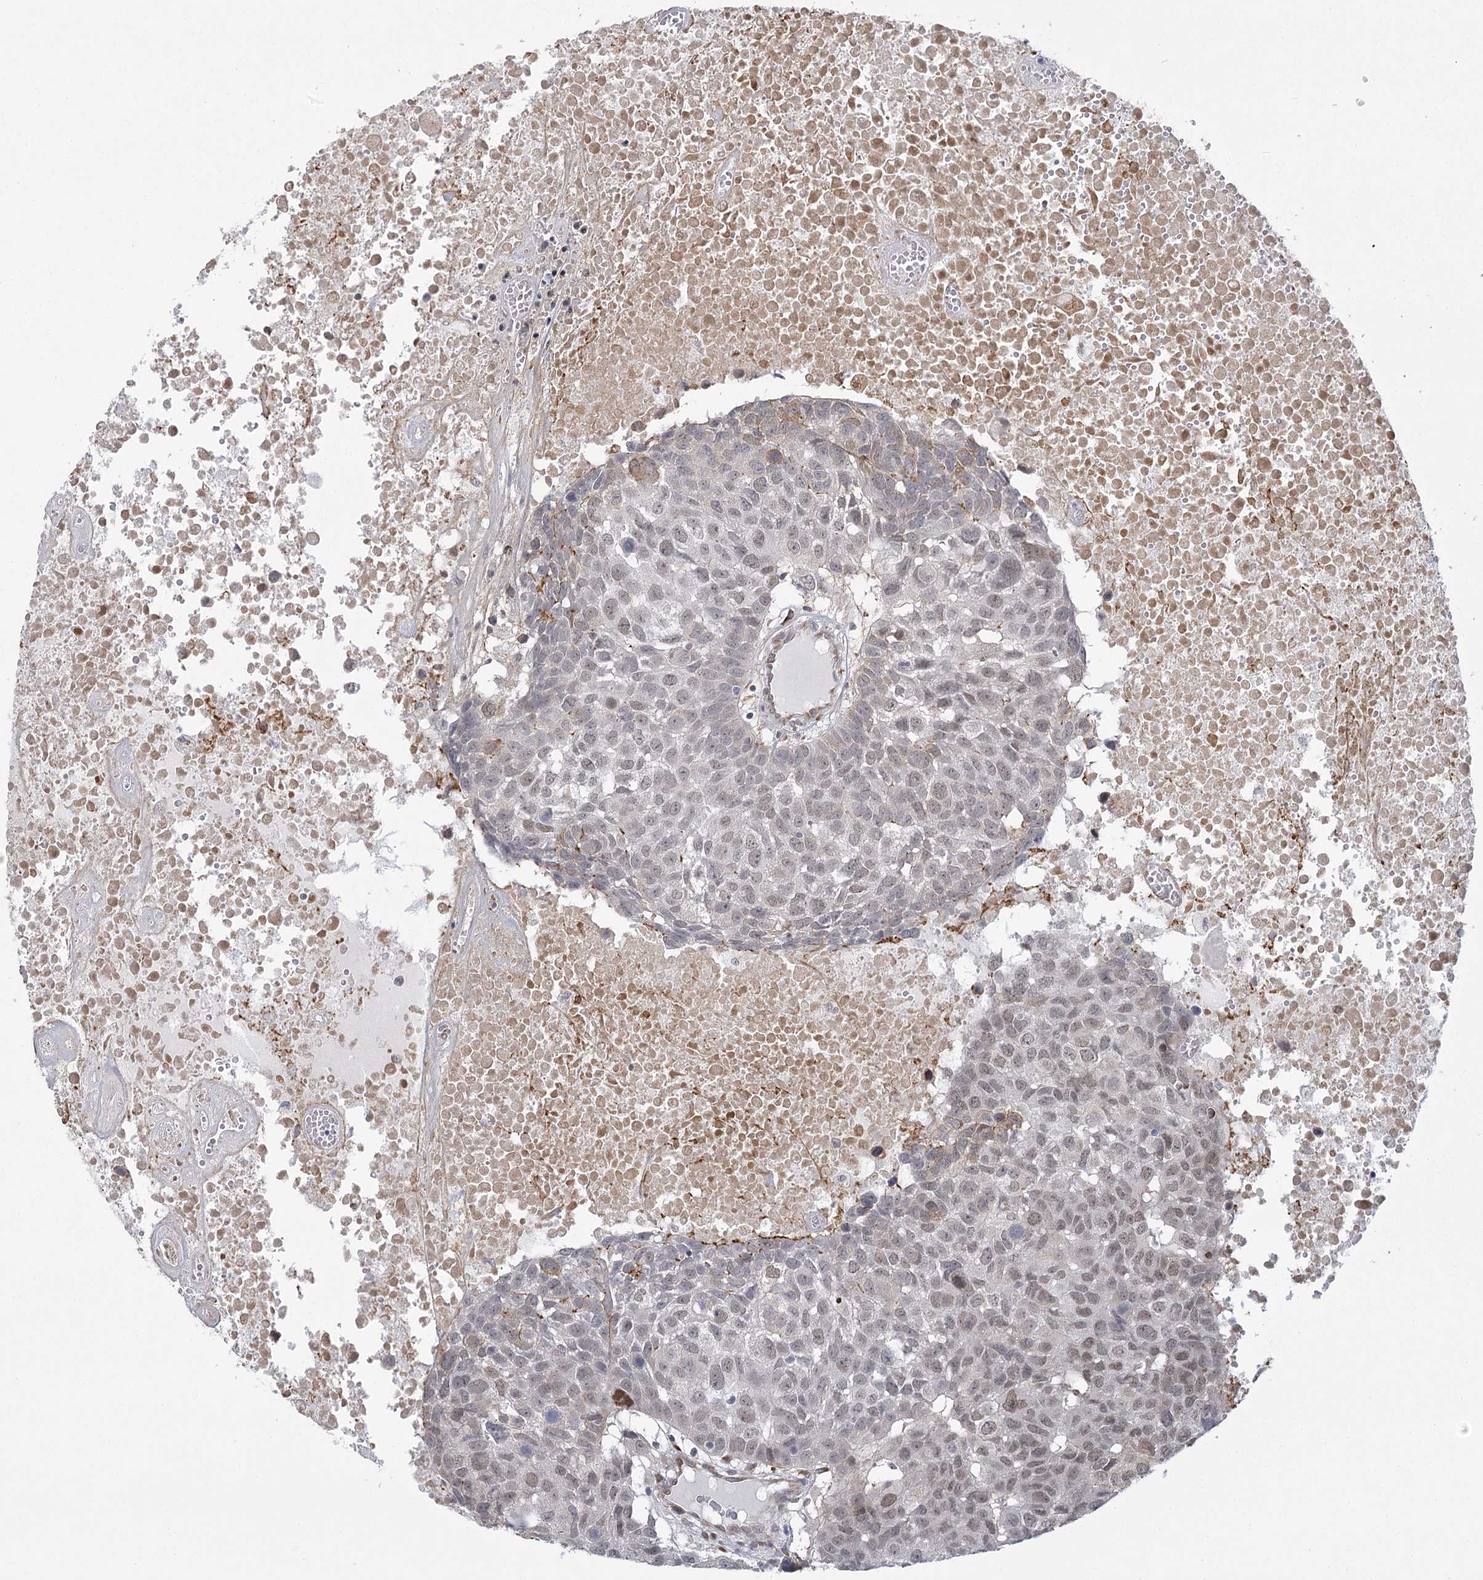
{"staining": {"intensity": "weak", "quantity": "<25%", "location": "nuclear"}, "tissue": "head and neck cancer", "cell_type": "Tumor cells", "image_type": "cancer", "snomed": [{"axis": "morphology", "description": "Squamous cell carcinoma, NOS"}, {"axis": "topography", "description": "Head-Neck"}], "caption": "Immunohistochemical staining of head and neck cancer (squamous cell carcinoma) demonstrates no significant expression in tumor cells. (Immunohistochemistry (ihc), brightfield microscopy, high magnification).", "gene": "MED28", "patient": {"sex": "male", "age": 66}}